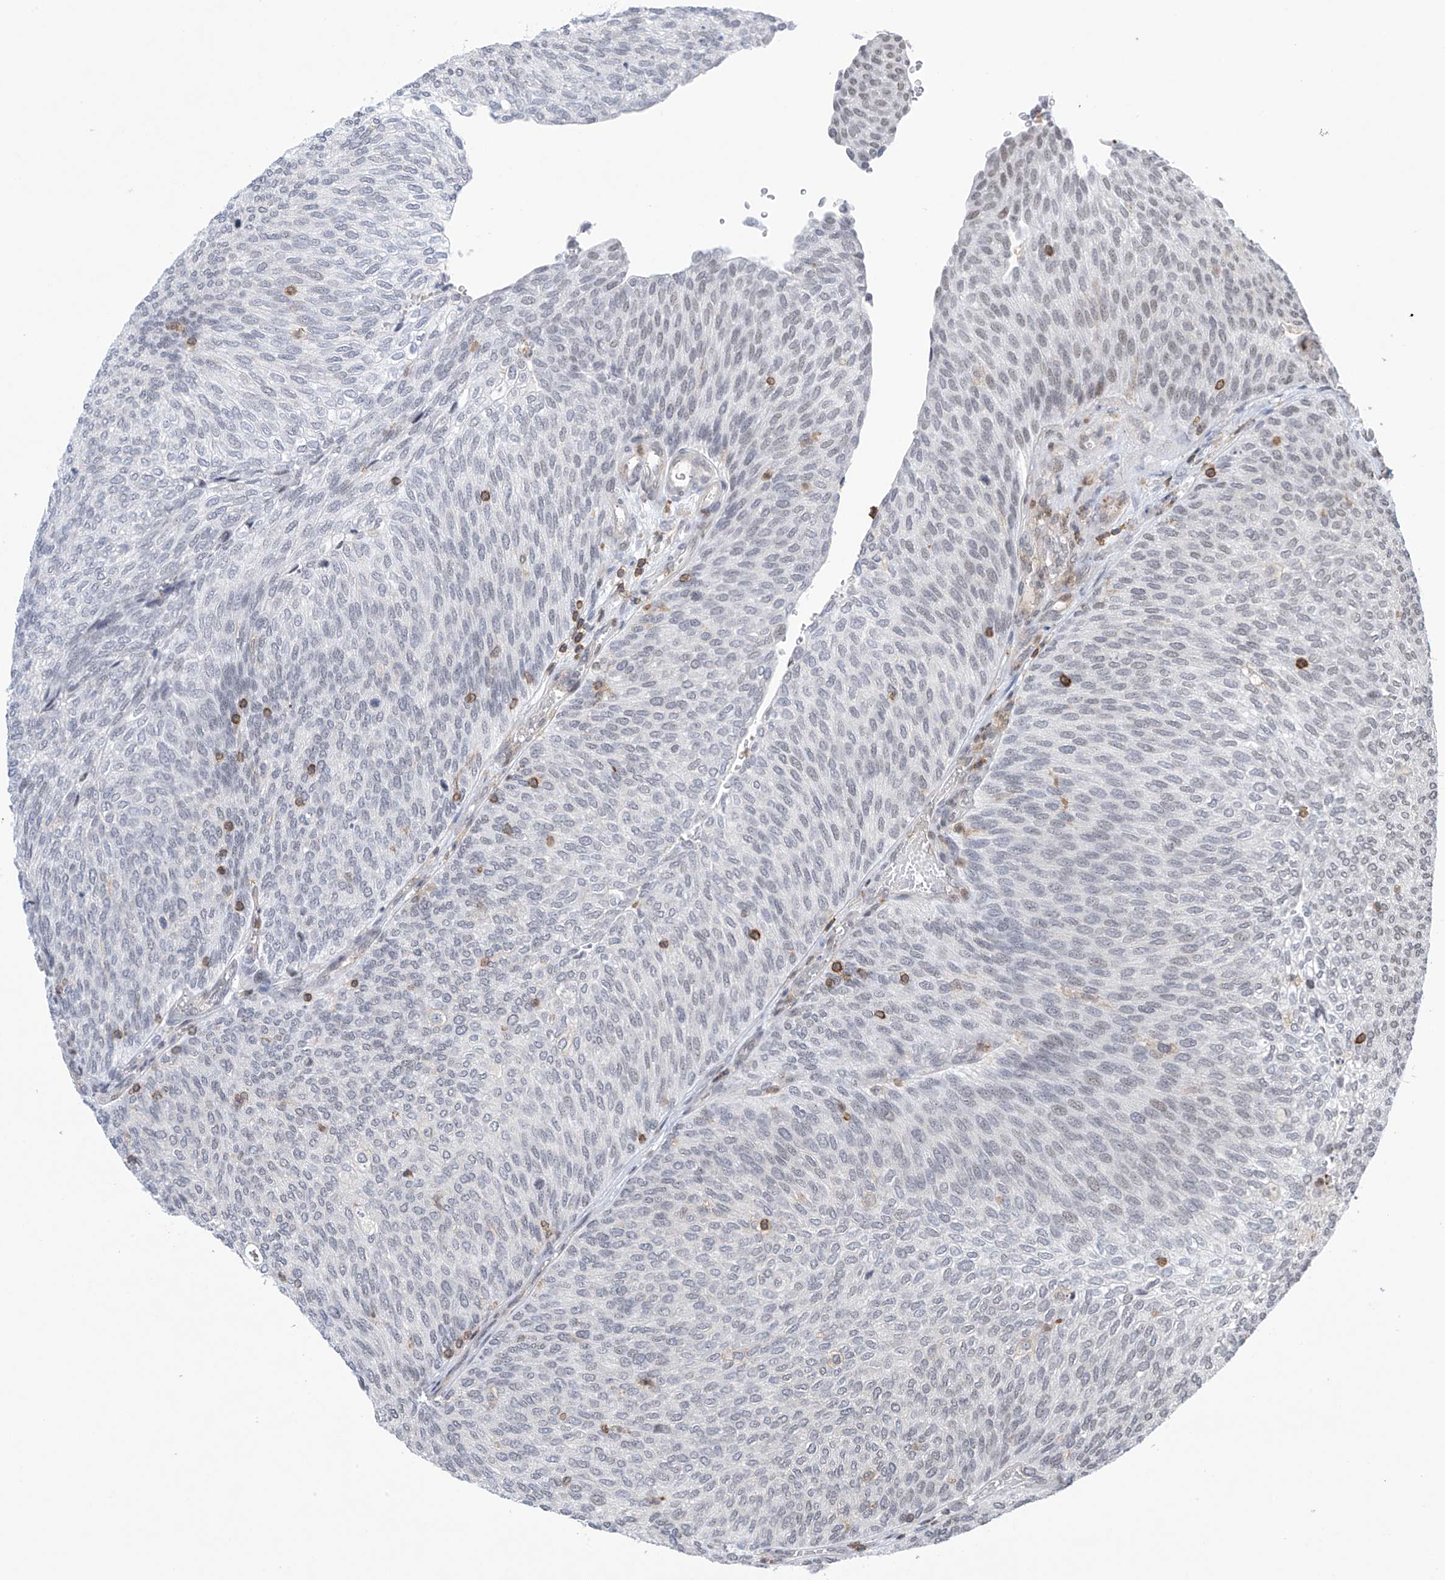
{"staining": {"intensity": "weak", "quantity": "<25%", "location": "nuclear"}, "tissue": "urothelial cancer", "cell_type": "Tumor cells", "image_type": "cancer", "snomed": [{"axis": "morphology", "description": "Urothelial carcinoma, Low grade"}, {"axis": "topography", "description": "Urinary bladder"}], "caption": "This is an immunohistochemistry histopathology image of urothelial cancer. There is no staining in tumor cells.", "gene": "MSL3", "patient": {"sex": "female", "age": 79}}